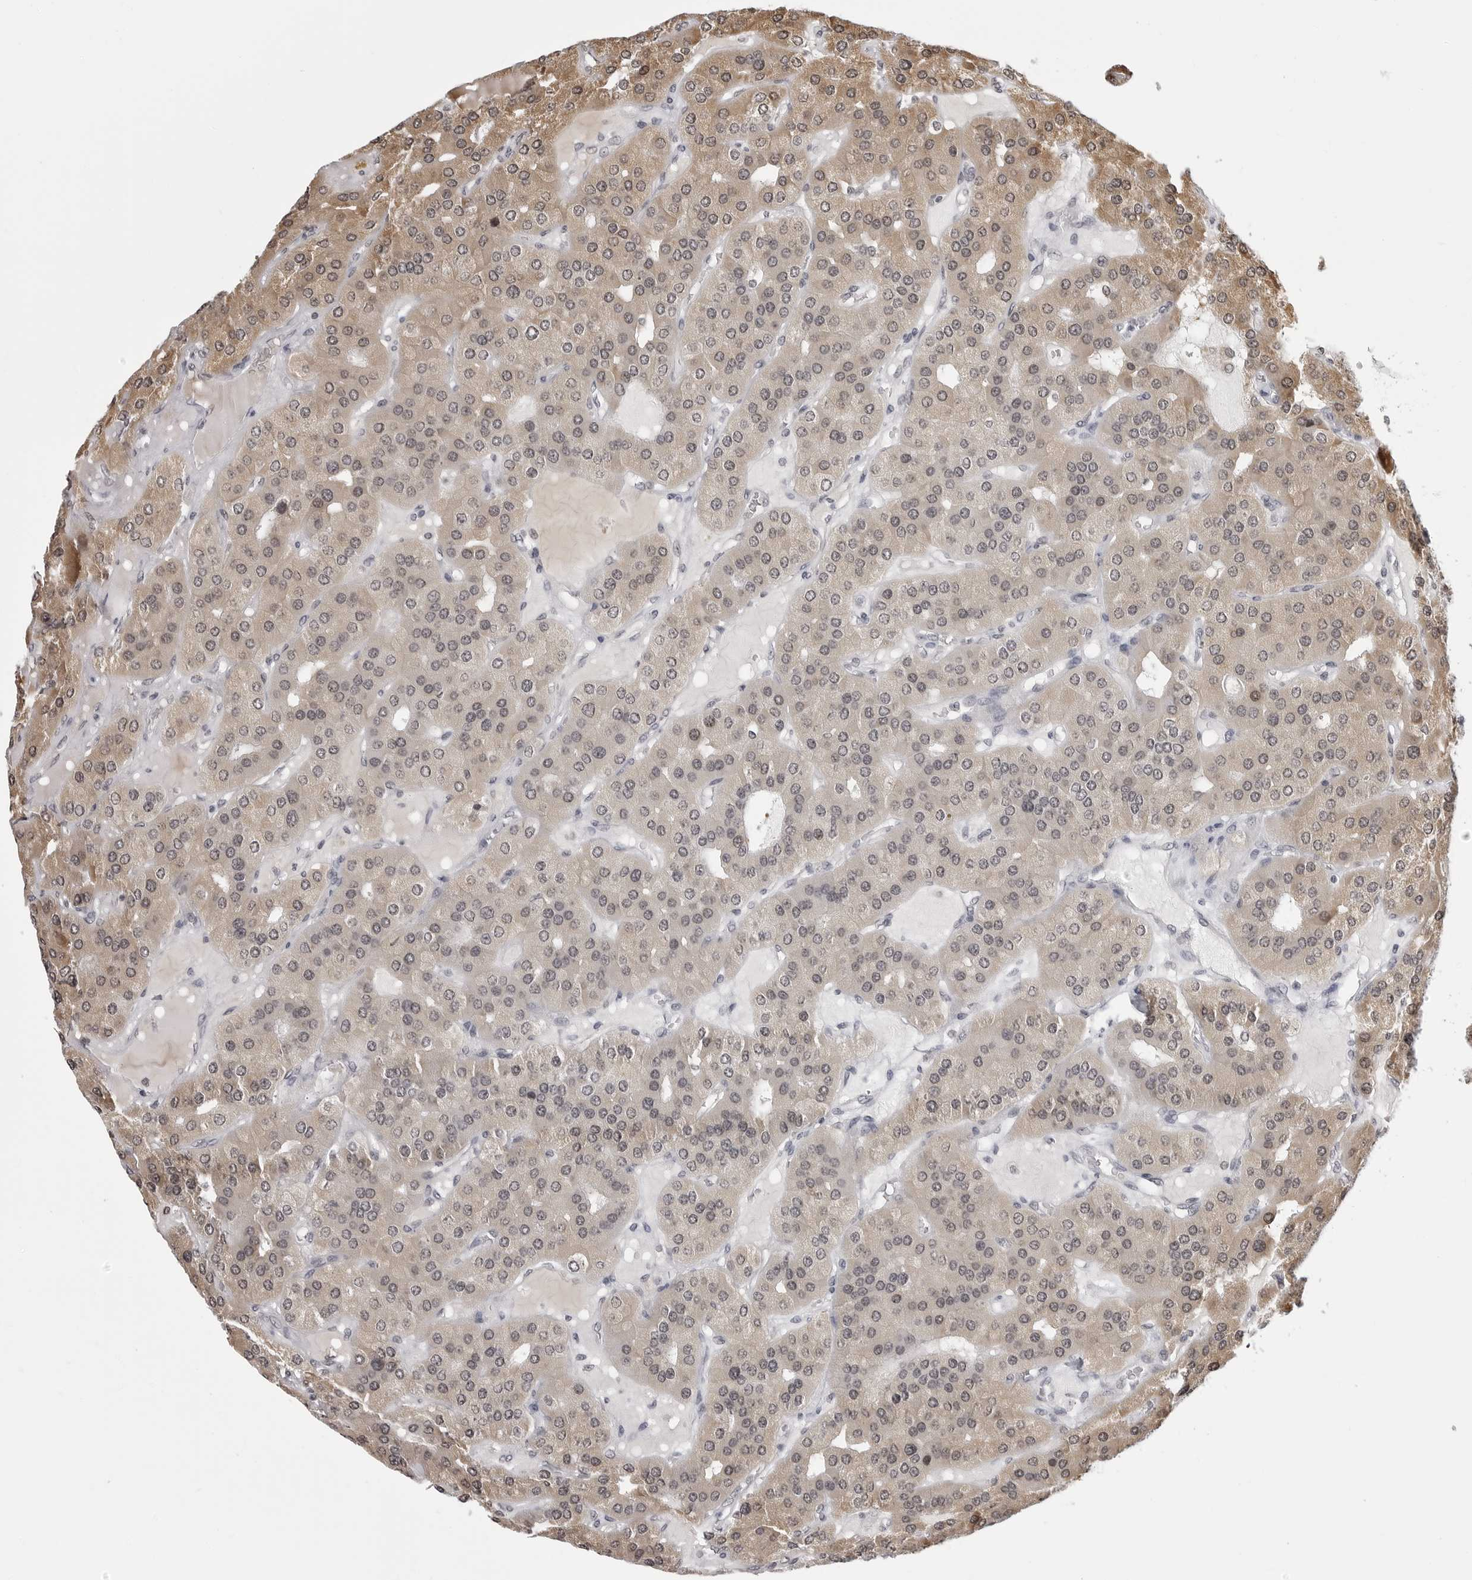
{"staining": {"intensity": "moderate", "quantity": "25%-75%", "location": "nuclear"}, "tissue": "parathyroid gland", "cell_type": "Glandular cells", "image_type": "normal", "snomed": [{"axis": "morphology", "description": "Normal tissue, NOS"}, {"axis": "morphology", "description": "Adenoma, NOS"}, {"axis": "topography", "description": "Parathyroid gland"}], "caption": "Immunohistochemistry (IHC) micrograph of benign parathyroid gland: parathyroid gland stained using immunohistochemistry exhibits medium levels of moderate protein expression localized specifically in the nuclear of glandular cells, appearing as a nuclear brown color.", "gene": "PHF3", "patient": {"sex": "female", "age": 86}}